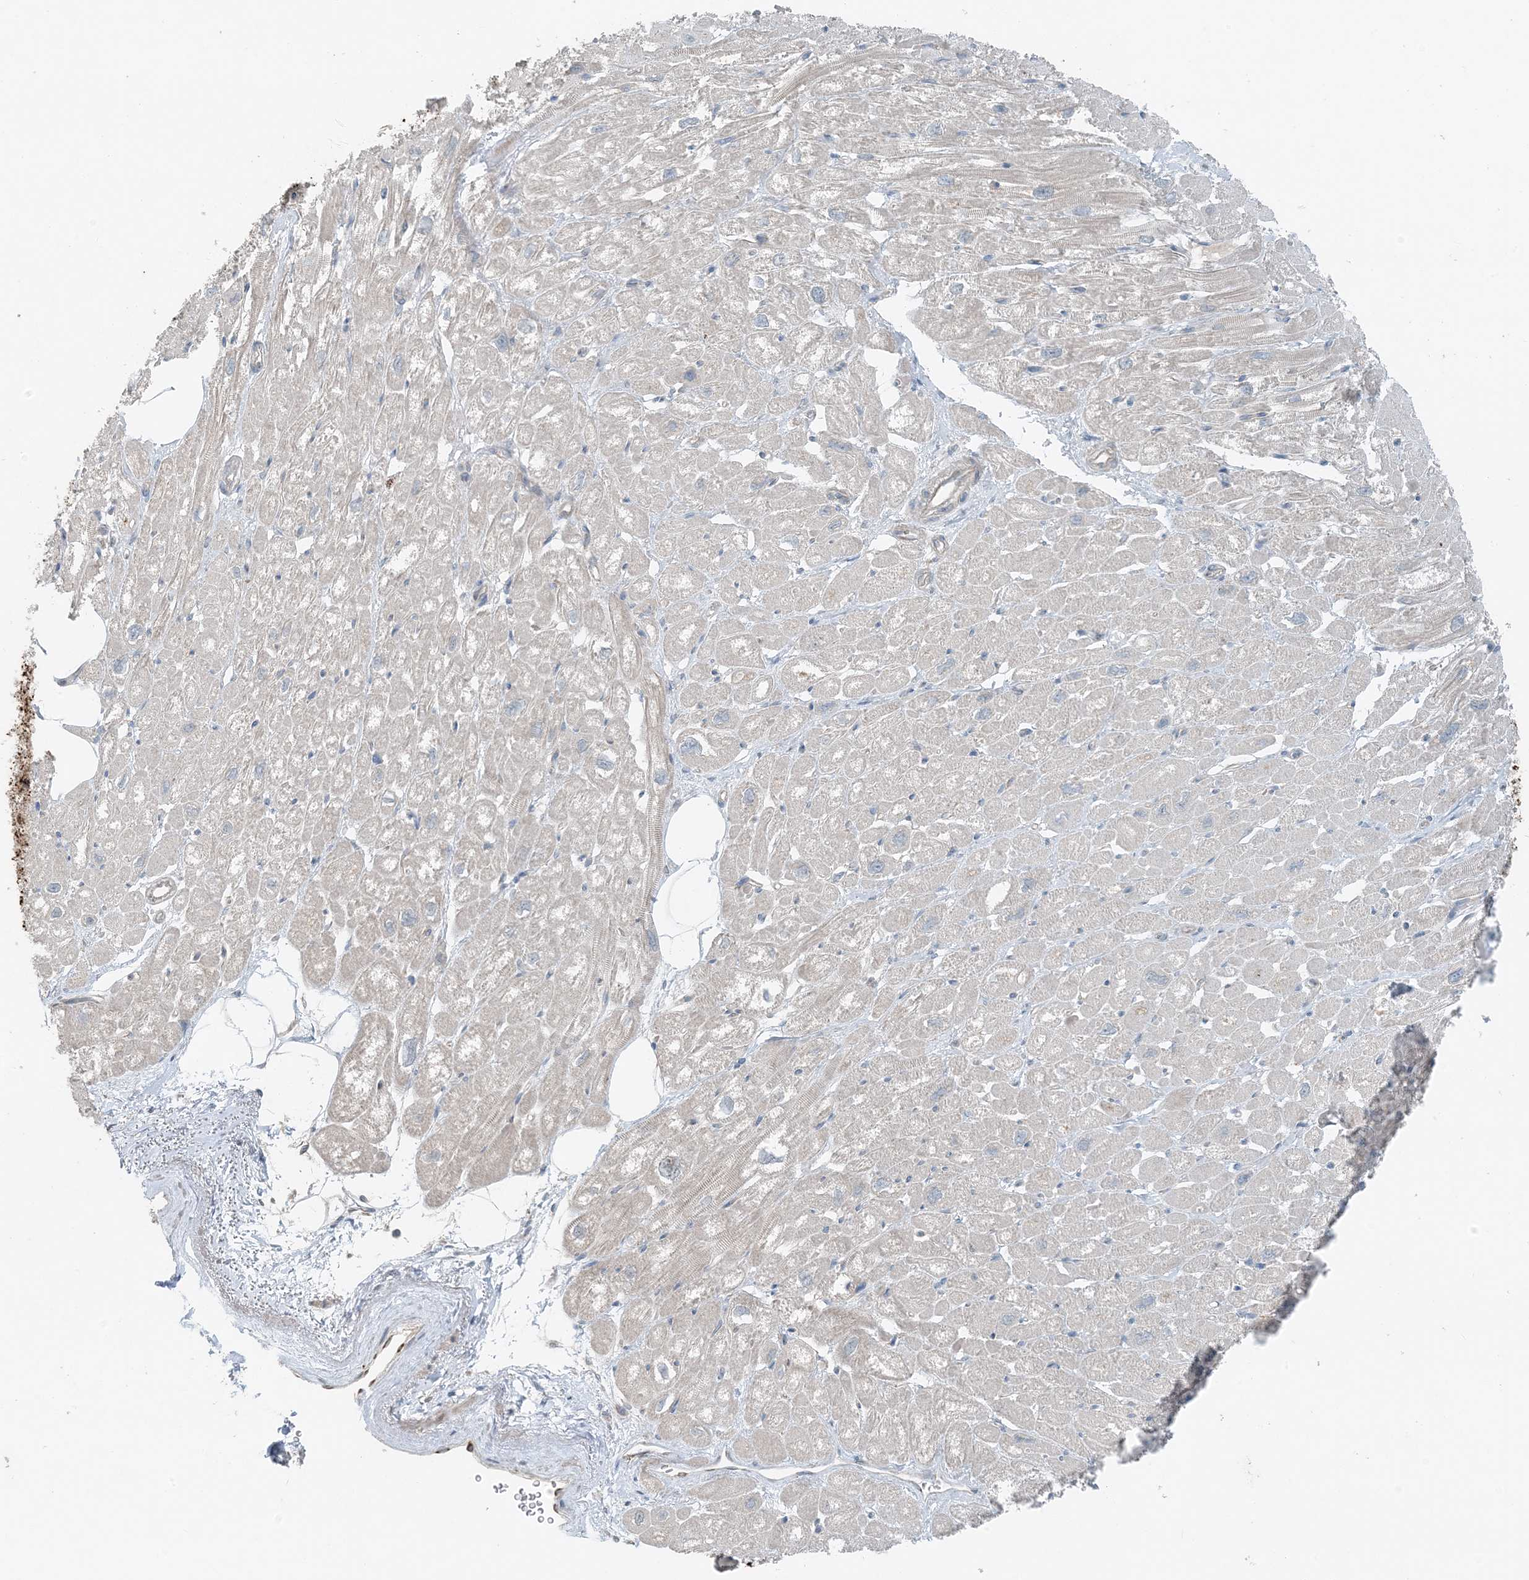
{"staining": {"intensity": "moderate", "quantity": "25%-75%", "location": "cytoplasmic/membranous"}, "tissue": "heart muscle", "cell_type": "Cardiomyocytes", "image_type": "normal", "snomed": [{"axis": "morphology", "description": "Normal tissue, NOS"}, {"axis": "topography", "description": "Heart"}], "caption": "This image displays normal heart muscle stained with immunohistochemistry to label a protein in brown. The cytoplasmic/membranous of cardiomyocytes show moderate positivity for the protein. Nuclei are counter-stained blue.", "gene": "MITD1", "patient": {"sex": "male", "age": 50}}